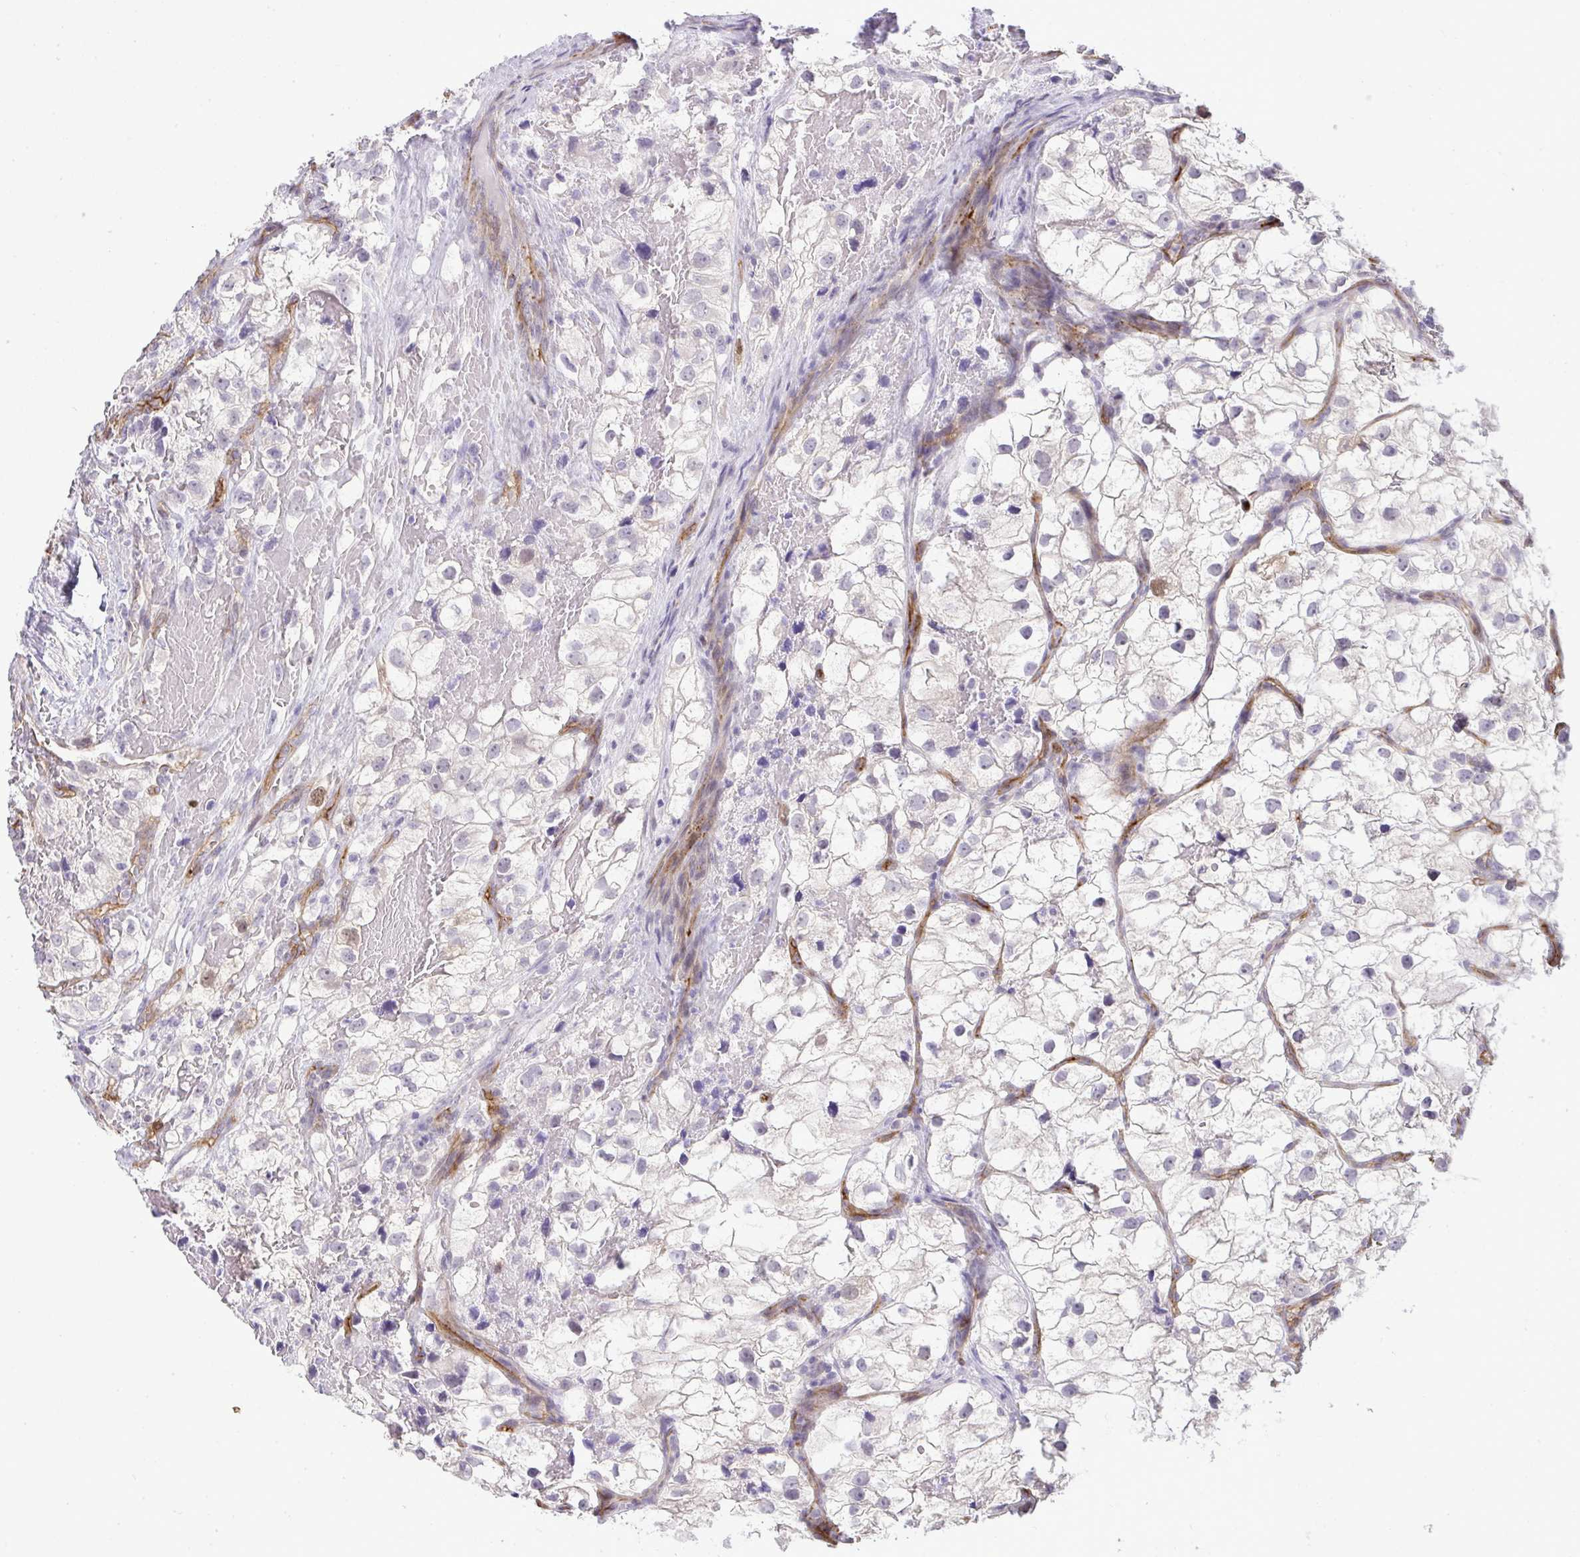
{"staining": {"intensity": "negative", "quantity": "none", "location": "none"}, "tissue": "renal cancer", "cell_type": "Tumor cells", "image_type": "cancer", "snomed": [{"axis": "morphology", "description": "Adenocarcinoma, NOS"}, {"axis": "topography", "description": "Kidney"}], "caption": "IHC histopathology image of human renal cancer (adenocarcinoma) stained for a protein (brown), which shows no positivity in tumor cells. (IHC, brightfield microscopy, high magnification).", "gene": "UBE2S", "patient": {"sex": "male", "age": 59}}